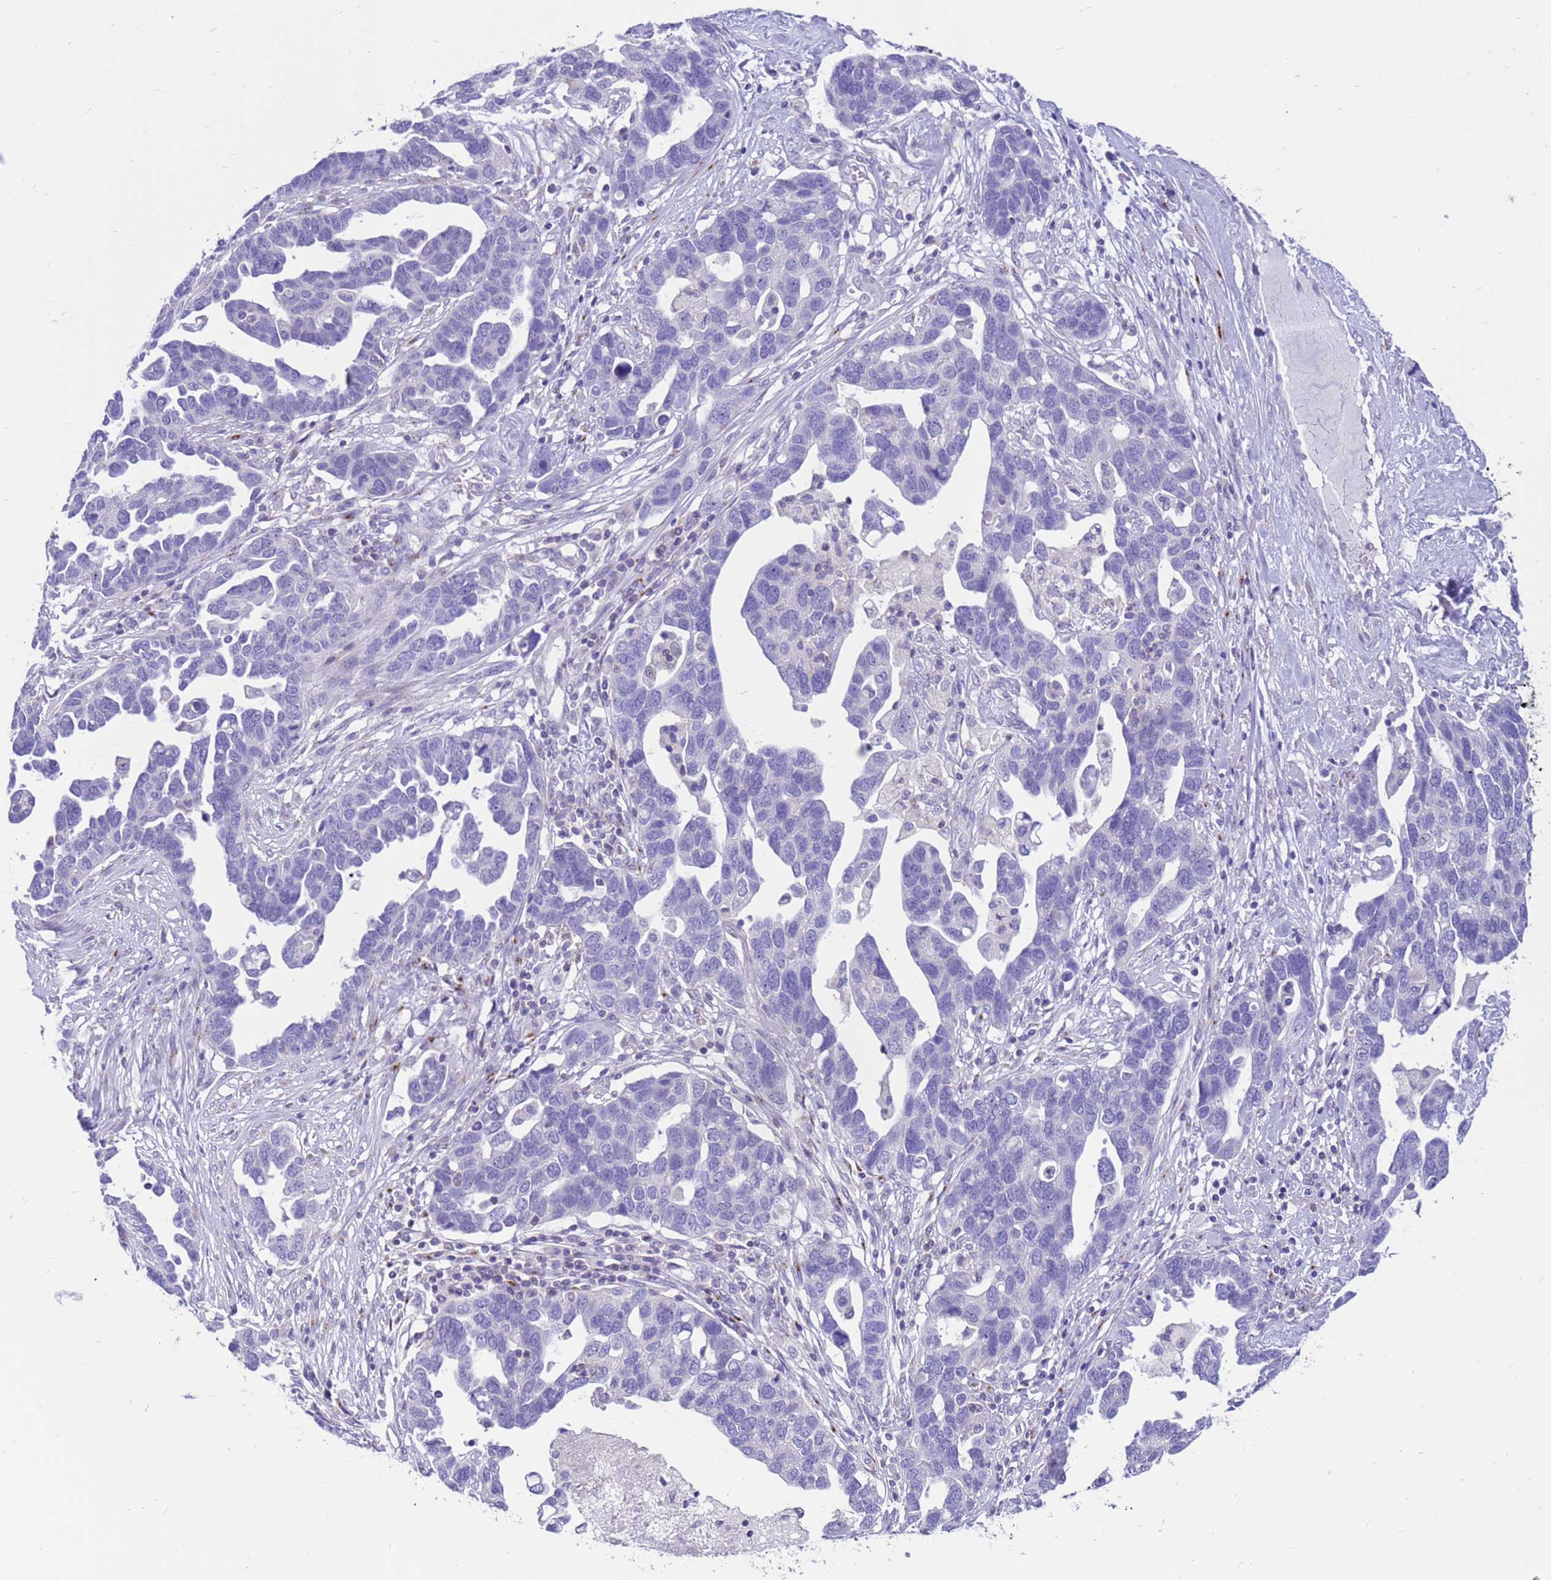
{"staining": {"intensity": "negative", "quantity": "none", "location": "none"}, "tissue": "ovarian cancer", "cell_type": "Tumor cells", "image_type": "cancer", "snomed": [{"axis": "morphology", "description": "Cystadenocarcinoma, serous, NOS"}, {"axis": "topography", "description": "Ovary"}], "caption": "Histopathology image shows no protein expression in tumor cells of ovarian cancer (serous cystadenocarcinoma) tissue.", "gene": "PDE10A", "patient": {"sex": "female", "age": 54}}